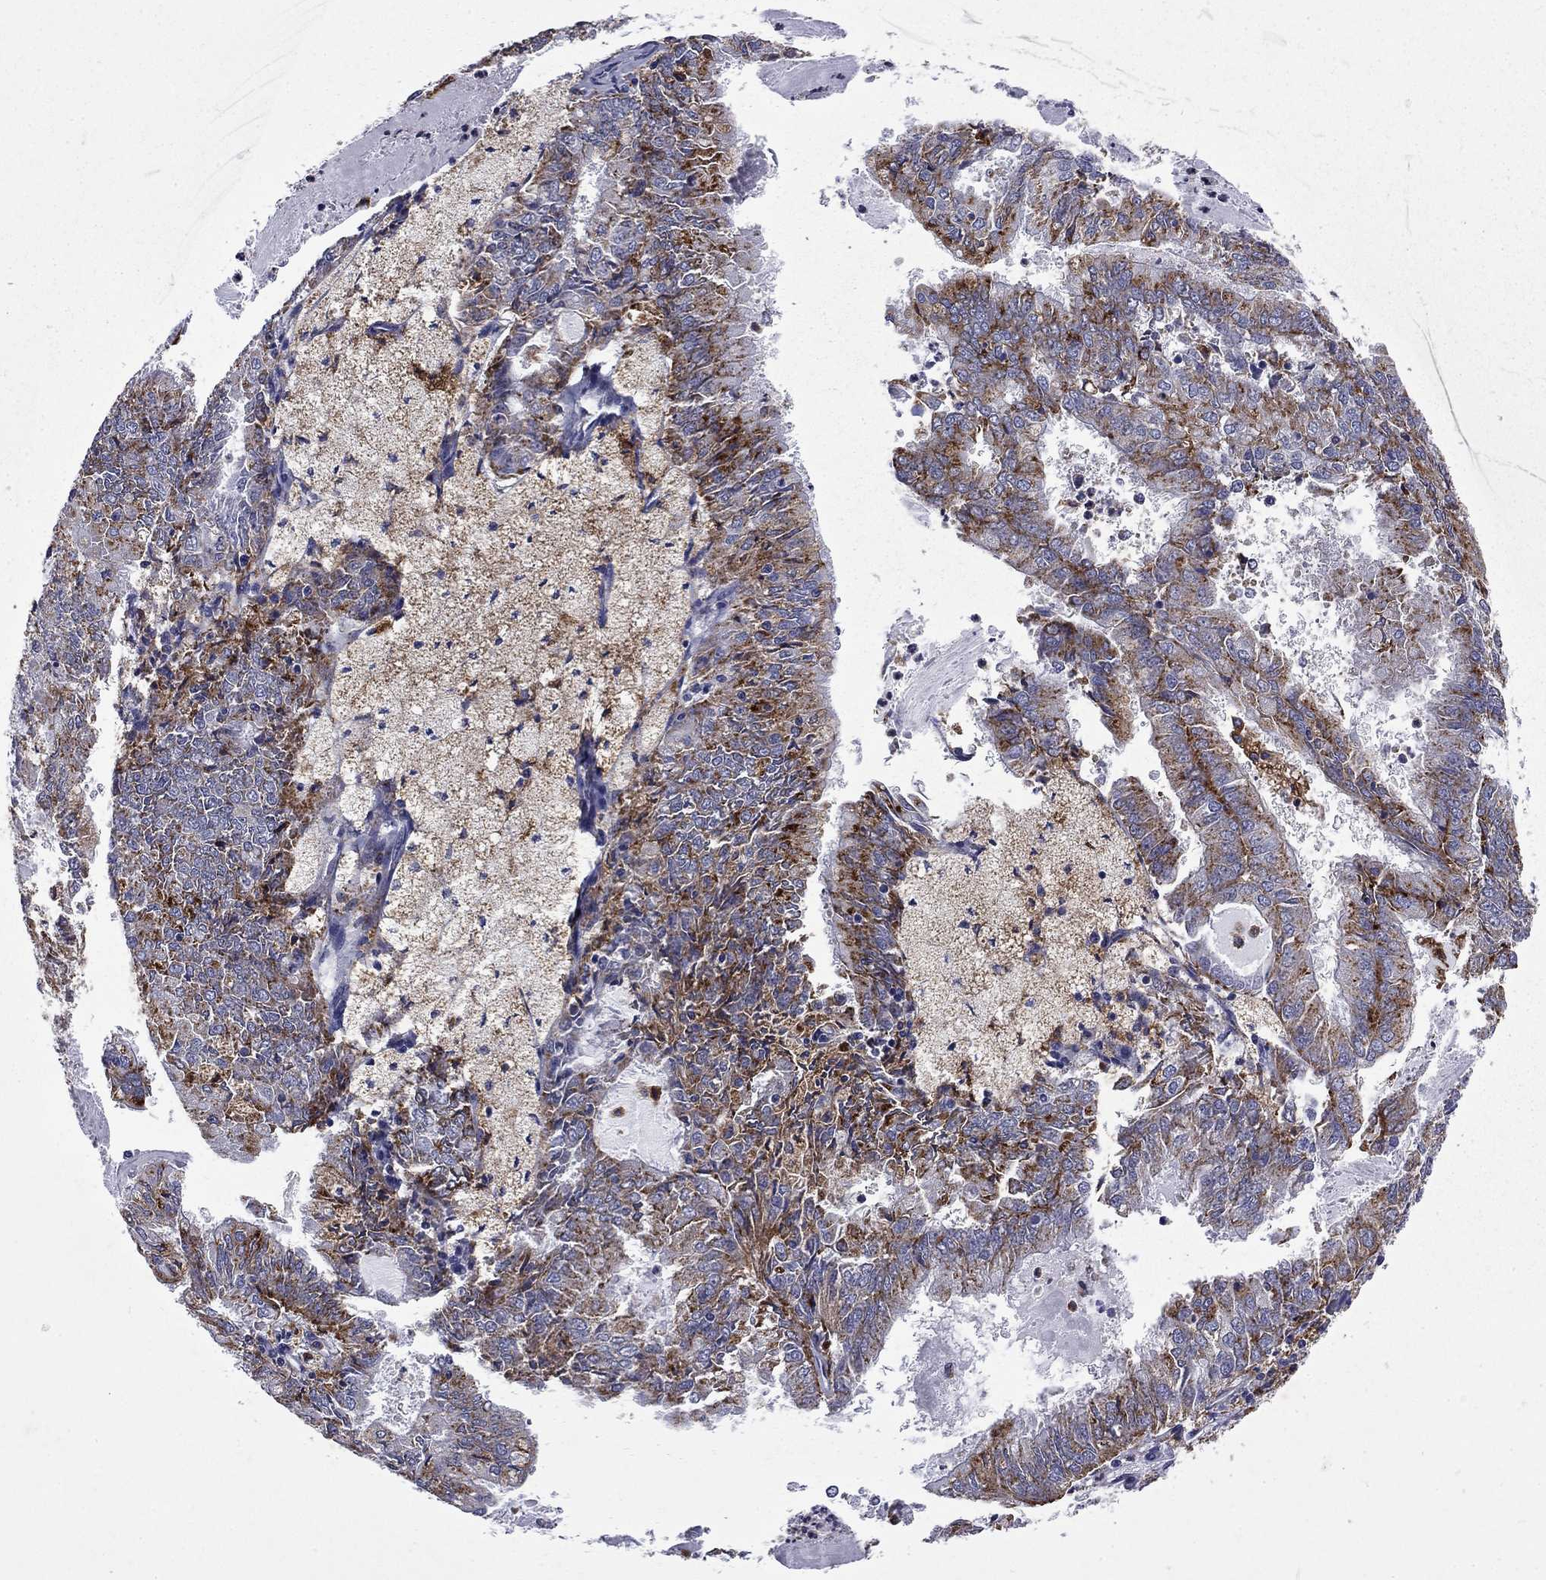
{"staining": {"intensity": "moderate", "quantity": "25%-75%", "location": "cytoplasmic/membranous"}, "tissue": "endometrial cancer", "cell_type": "Tumor cells", "image_type": "cancer", "snomed": [{"axis": "morphology", "description": "Adenocarcinoma, NOS"}, {"axis": "topography", "description": "Endometrium"}], "caption": "Moderate cytoplasmic/membranous protein positivity is identified in approximately 25%-75% of tumor cells in adenocarcinoma (endometrial).", "gene": "MADCAM1", "patient": {"sex": "female", "age": 57}}